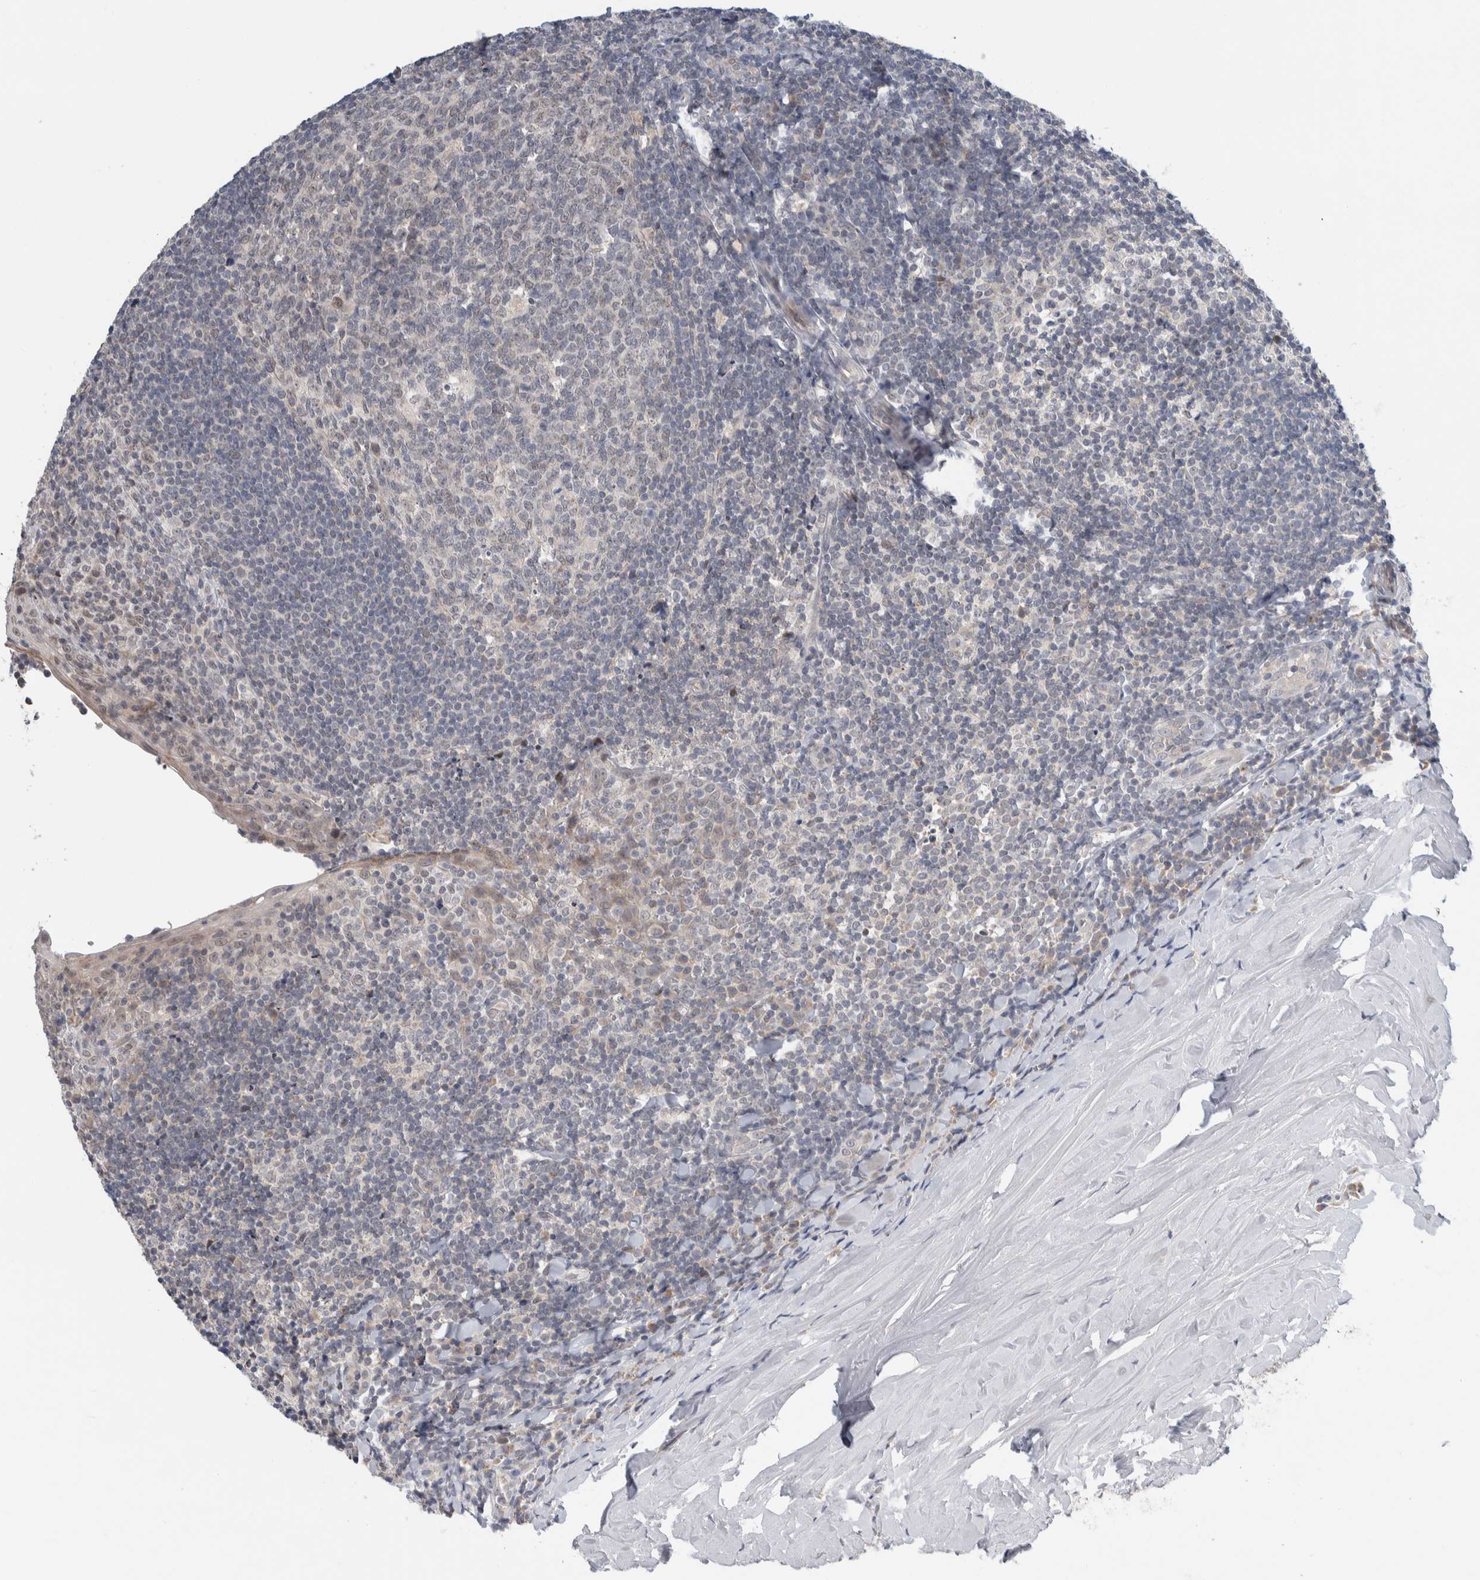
{"staining": {"intensity": "negative", "quantity": "none", "location": "none"}, "tissue": "tonsil", "cell_type": "Germinal center cells", "image_type": "normal", "snomed": [{"axis": "morphology", "description": "Normal tissue, NOS"}, {"axis": "topography", "description": "Tonsil"}], "caption": "The micrograph demonstrates no staining of germinal center cells in unremarkable tonsil. (Stains: DAB IHC with hematoxylin counter stain, Microscopy: brightfield microscopy at high magnification).", "gene": "SHPK", "patient": {"sex": "male", "age": 37}}